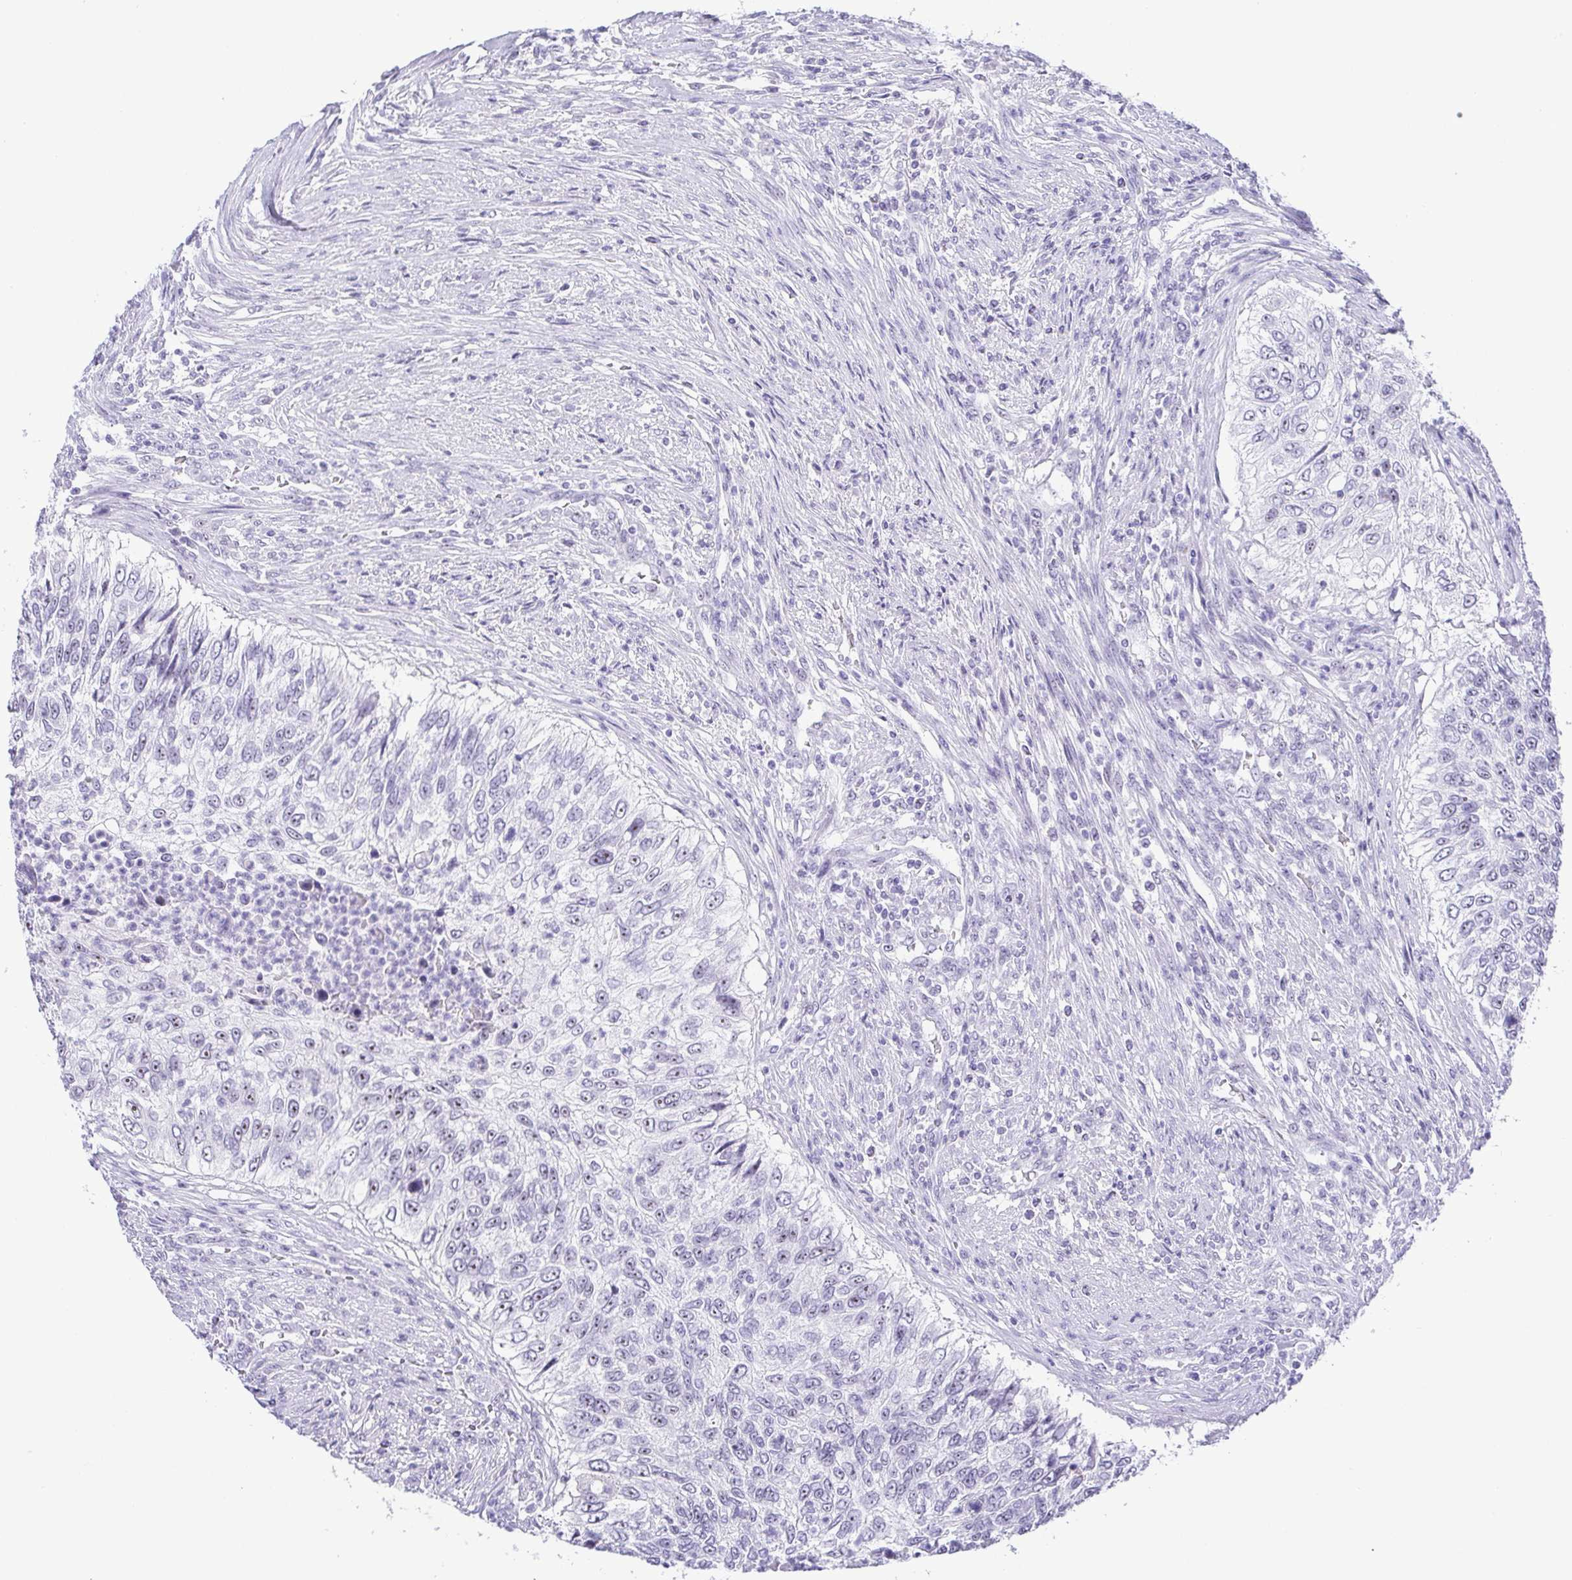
{"staining": {"intensity": "weak", "quantity": "<25%", "location": "nuclear"}, "tissue": "urothelial cancer", "cell_type": "Tumor cells", "image_type": "cancer", "snomed": [{"axis": "morphology", "description": "Urothelial carcinoma, High grade"}, {"axis": "topography", "description": "Urinary bladder"}], "caption": "Tumor cells are negative for brown protein staining in high-grade urothelial carcinoma. Brightfield microscopy of immunohistochemistry stained with DAB (brown) and hematoxylin (blue), captured at high magnification.", "gene": "BZW1", "patient": {"sex": "female", "age": 60}}